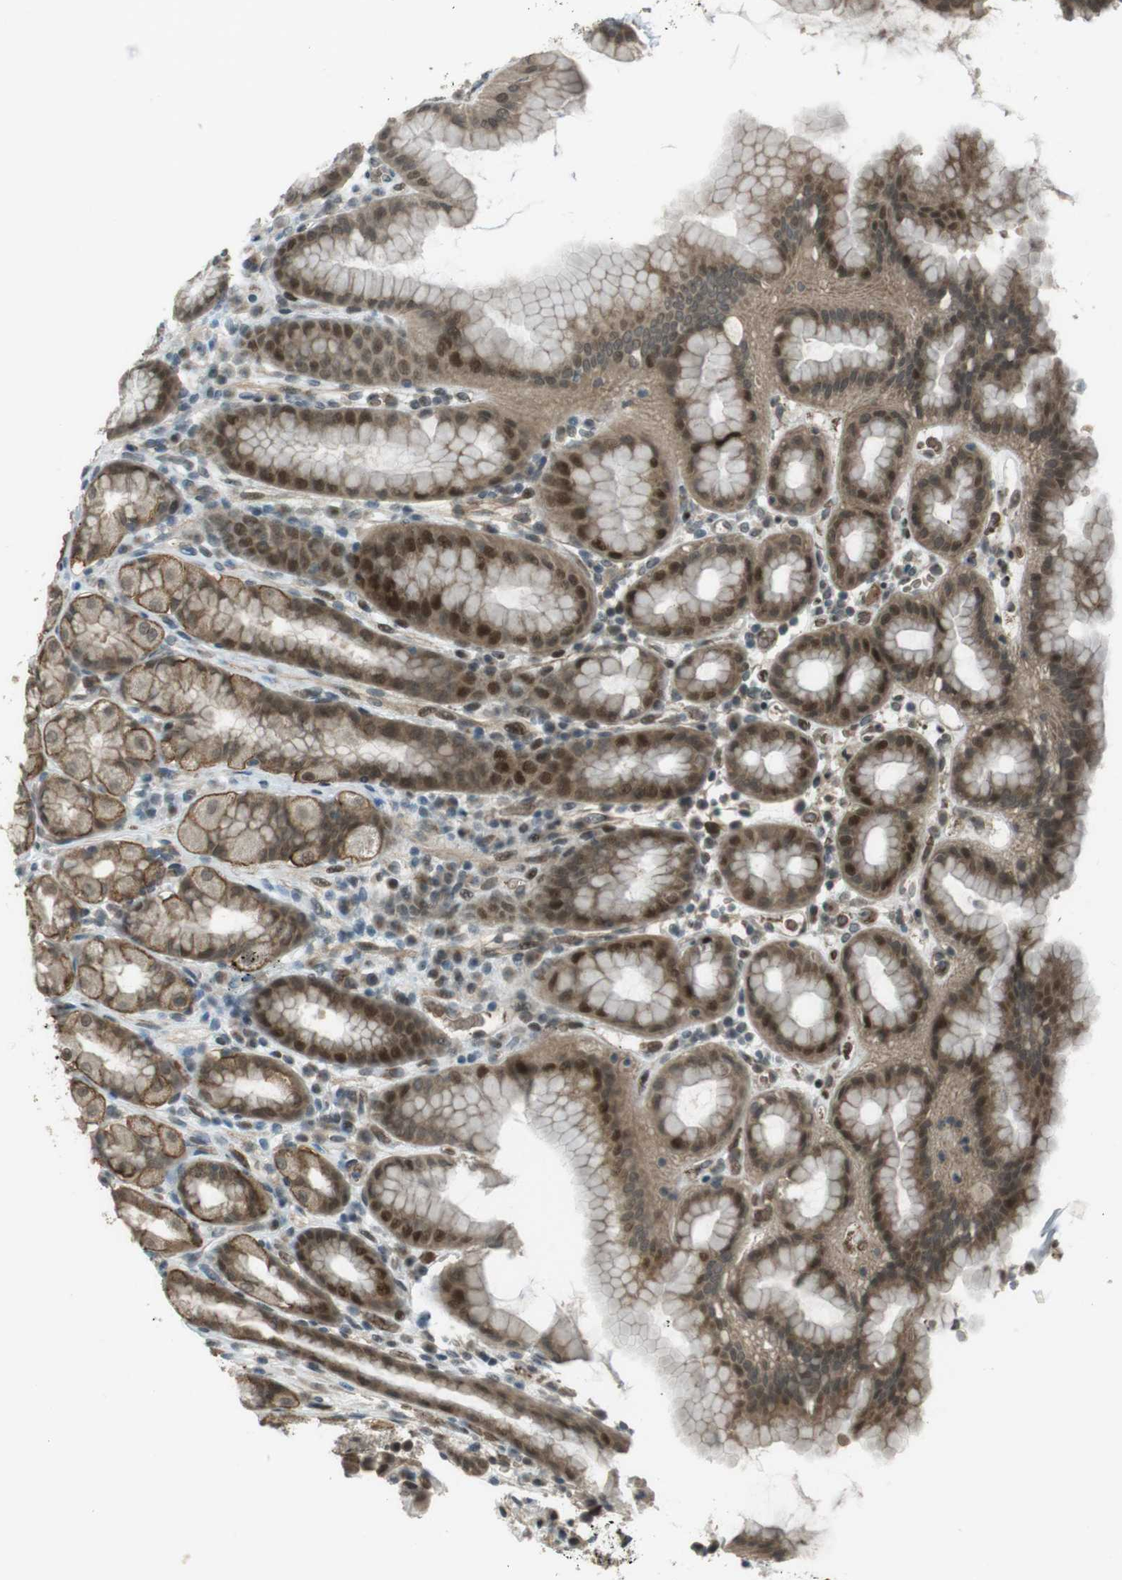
{"staining": {"intensity": "moderate", "quantity": ">75%", "location": "cytoplasmic/membranous,nuclear"}, "tissue": "stomach", "cell_type": "Glandular cells", "image_type": "normal", "snomed": [{"axis": "morphology", "description": "Normal tissue, NOS"}, {"axis": "topography", "description": "Stomach, upper"}], "caption": "Immunohistochemical staining of benign human stomach displays >75% levels of moderate cytoplasmic/membranous,nuclear protein staining in about >75% of glandular cells. Immunohistochemistry (ihc) stains the protein of interest in brown and the nuclei are stained blue.", "gene": "SLITRK5", "patient": {"sex": "male", "age": 68}}